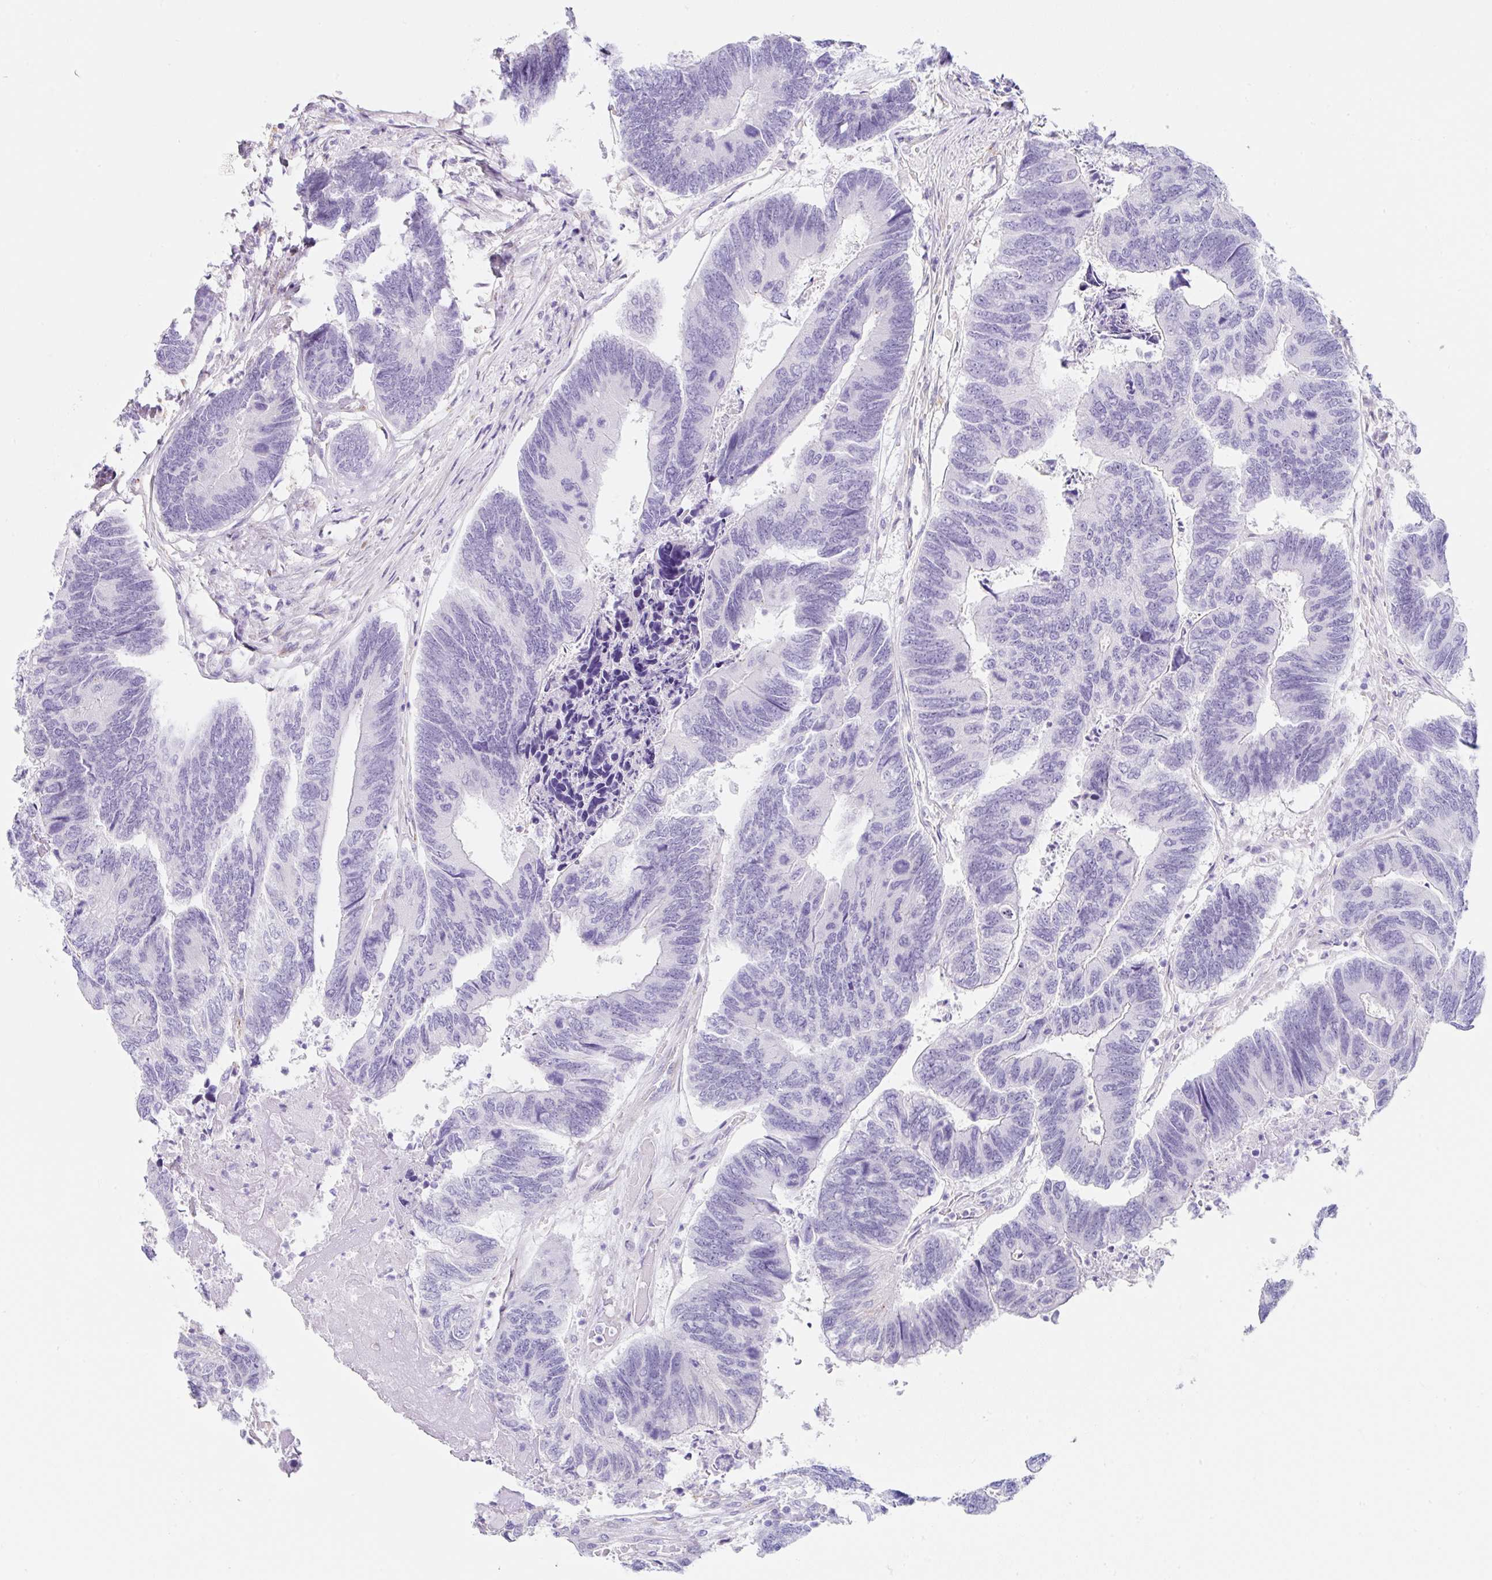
{"staining": {"intensity": "negative", "quantity": "none", "location": "none"}, "tissue": "colorectal cancer", "cell_type": "Tumor cells", "image_type": "cancer", "snomed": [{"axis": "morphology", "description": "Adenocarcinoma, NOS"}, {"axis": "topography", "description": "Colon"}], "caption": "An immunohistochemistry (IHC) image of colorectal adenocarcinoma is shown. There is no staining in tumor cells of colorectal adenocarcinoma.", "gene": "DKK4", "patient": {"sex": "female", "age": 67}}